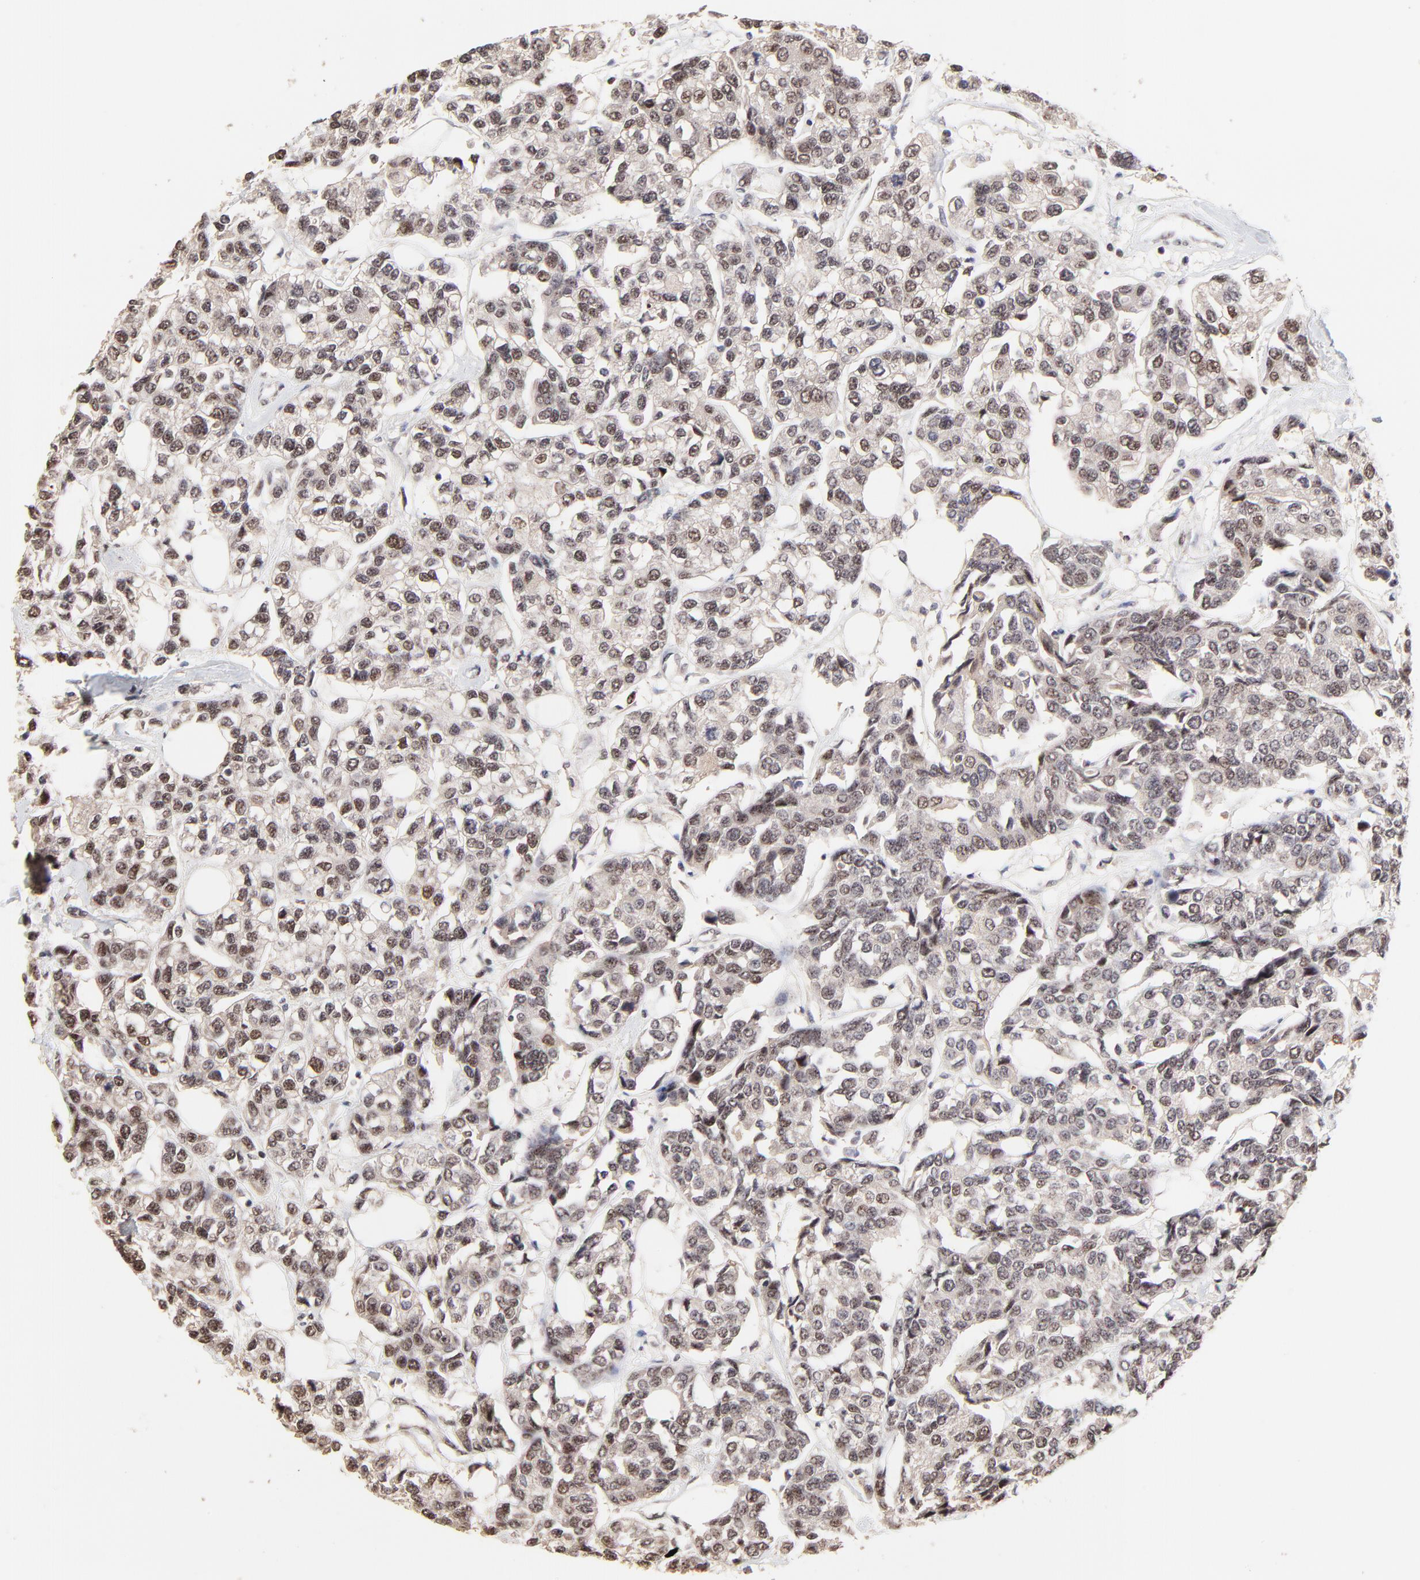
{"staining": {"intensity": "moderate", "quantity": "25%-75%", "location": "nuclear"}, "tissue": "breast cancer", "cell_type": "Tumor cells", "image_type": "cancer", "snomed": [{"axis": "morphology", "description": "Duct carcinoma"}, {"axis": "topography", "description": "Breast"}], "caption": "Immunohistochemical staining of human breast invasive ductal carcinoma exhibits medium levels of moderate nuclear protein staining in approximately 25%-75% of tumor cells.", "gene": "DSN1", "patient": {"sex": "female", "age": 51}}